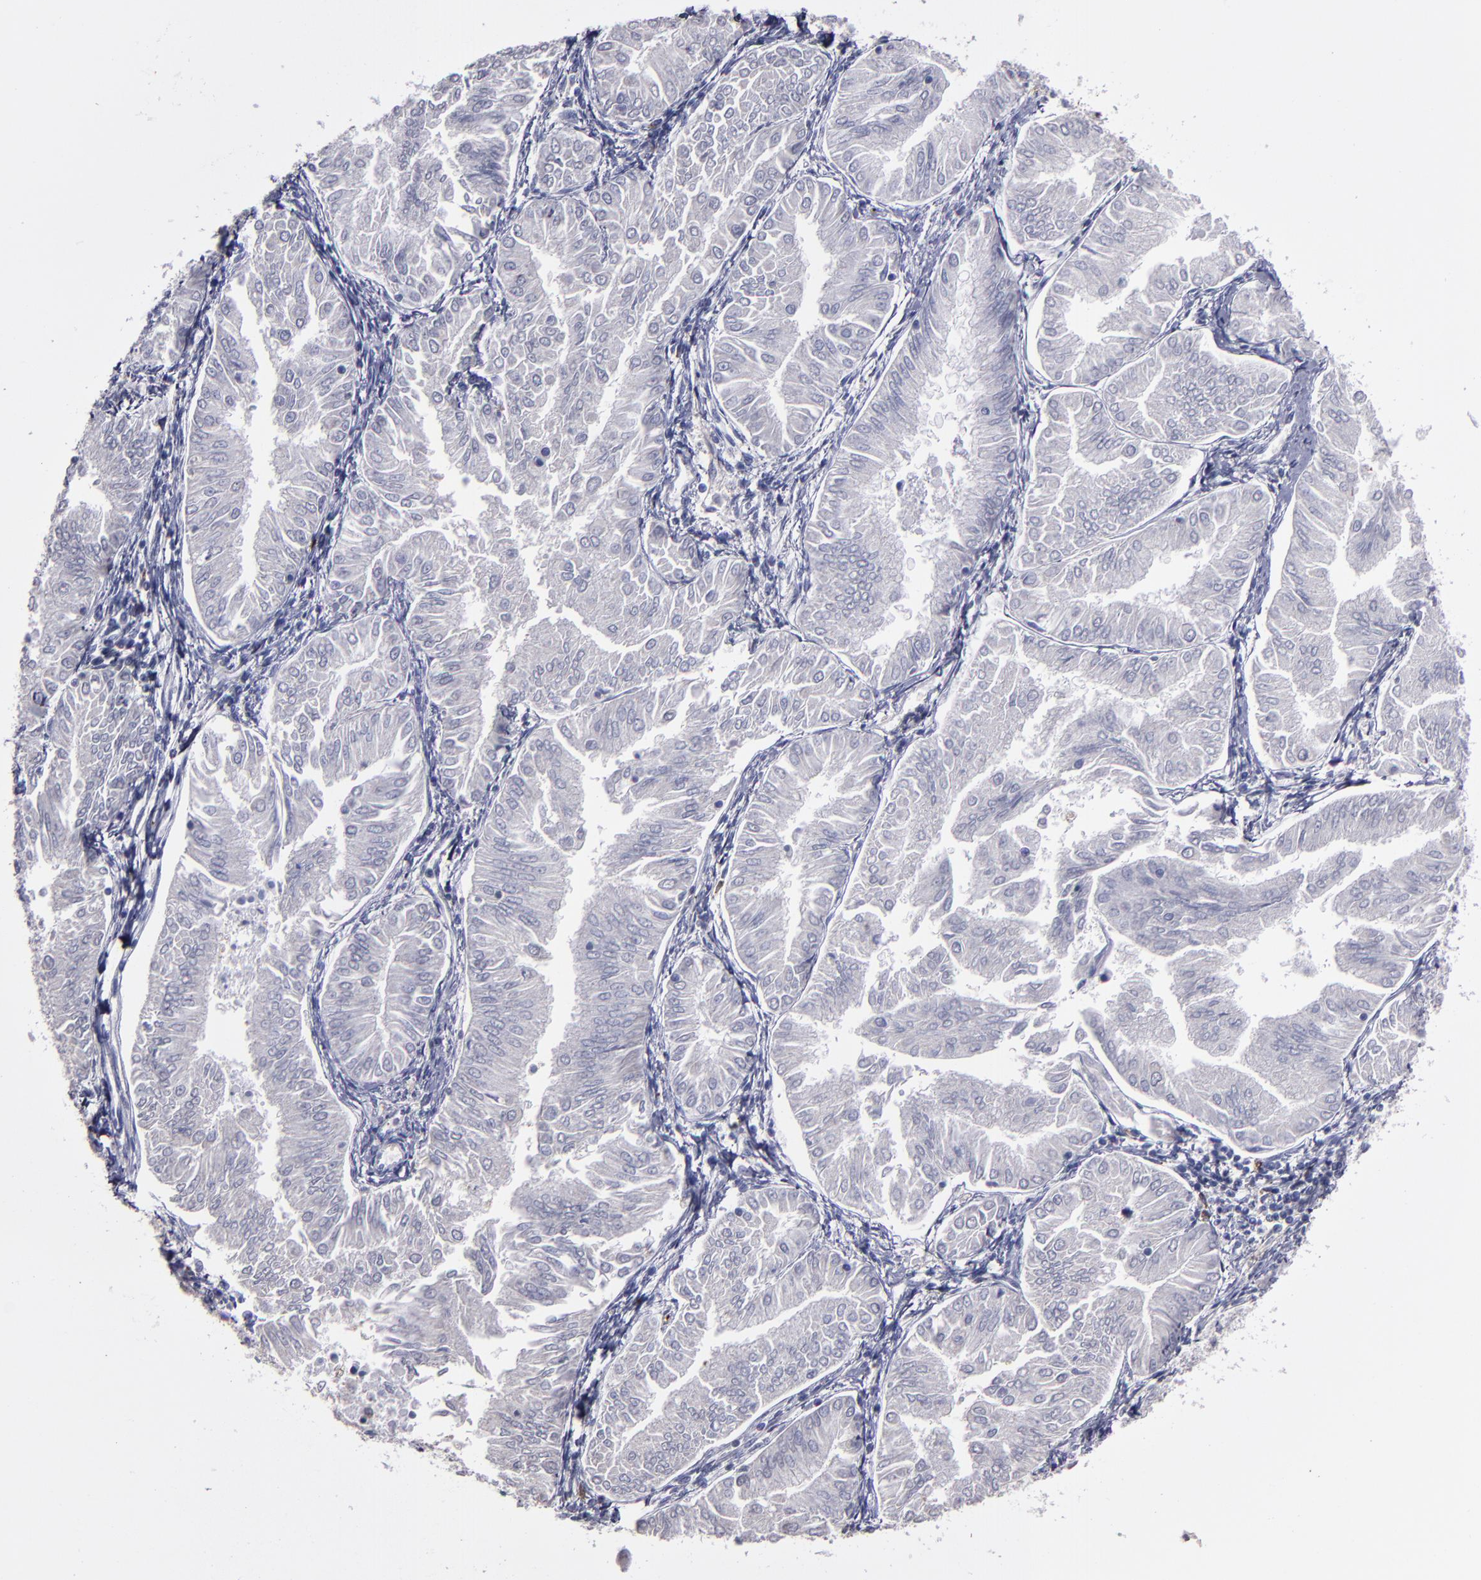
{"staining": {"intensity": "negative", "quantity": "none", "location": "none"}, "tissue": "endometrial cancer", "cell_type": "Tumor cells", "image_type": "cancer", "snomed": [{"axis": "morphology", "description": "Adenocarcinoma, NOS"}, {"axis": "topography", "description": "Endometrium"}], "caption": "This photomicrograph is of adenocarcinoma (endometrial) stained with immunohistochemistry (IHC) to label a protein in brown with the nuclei are counter-stained blue. There is no expression in tumor cells.", "gene": "CD36", "patient": {"sex": "female", "age": 53}}